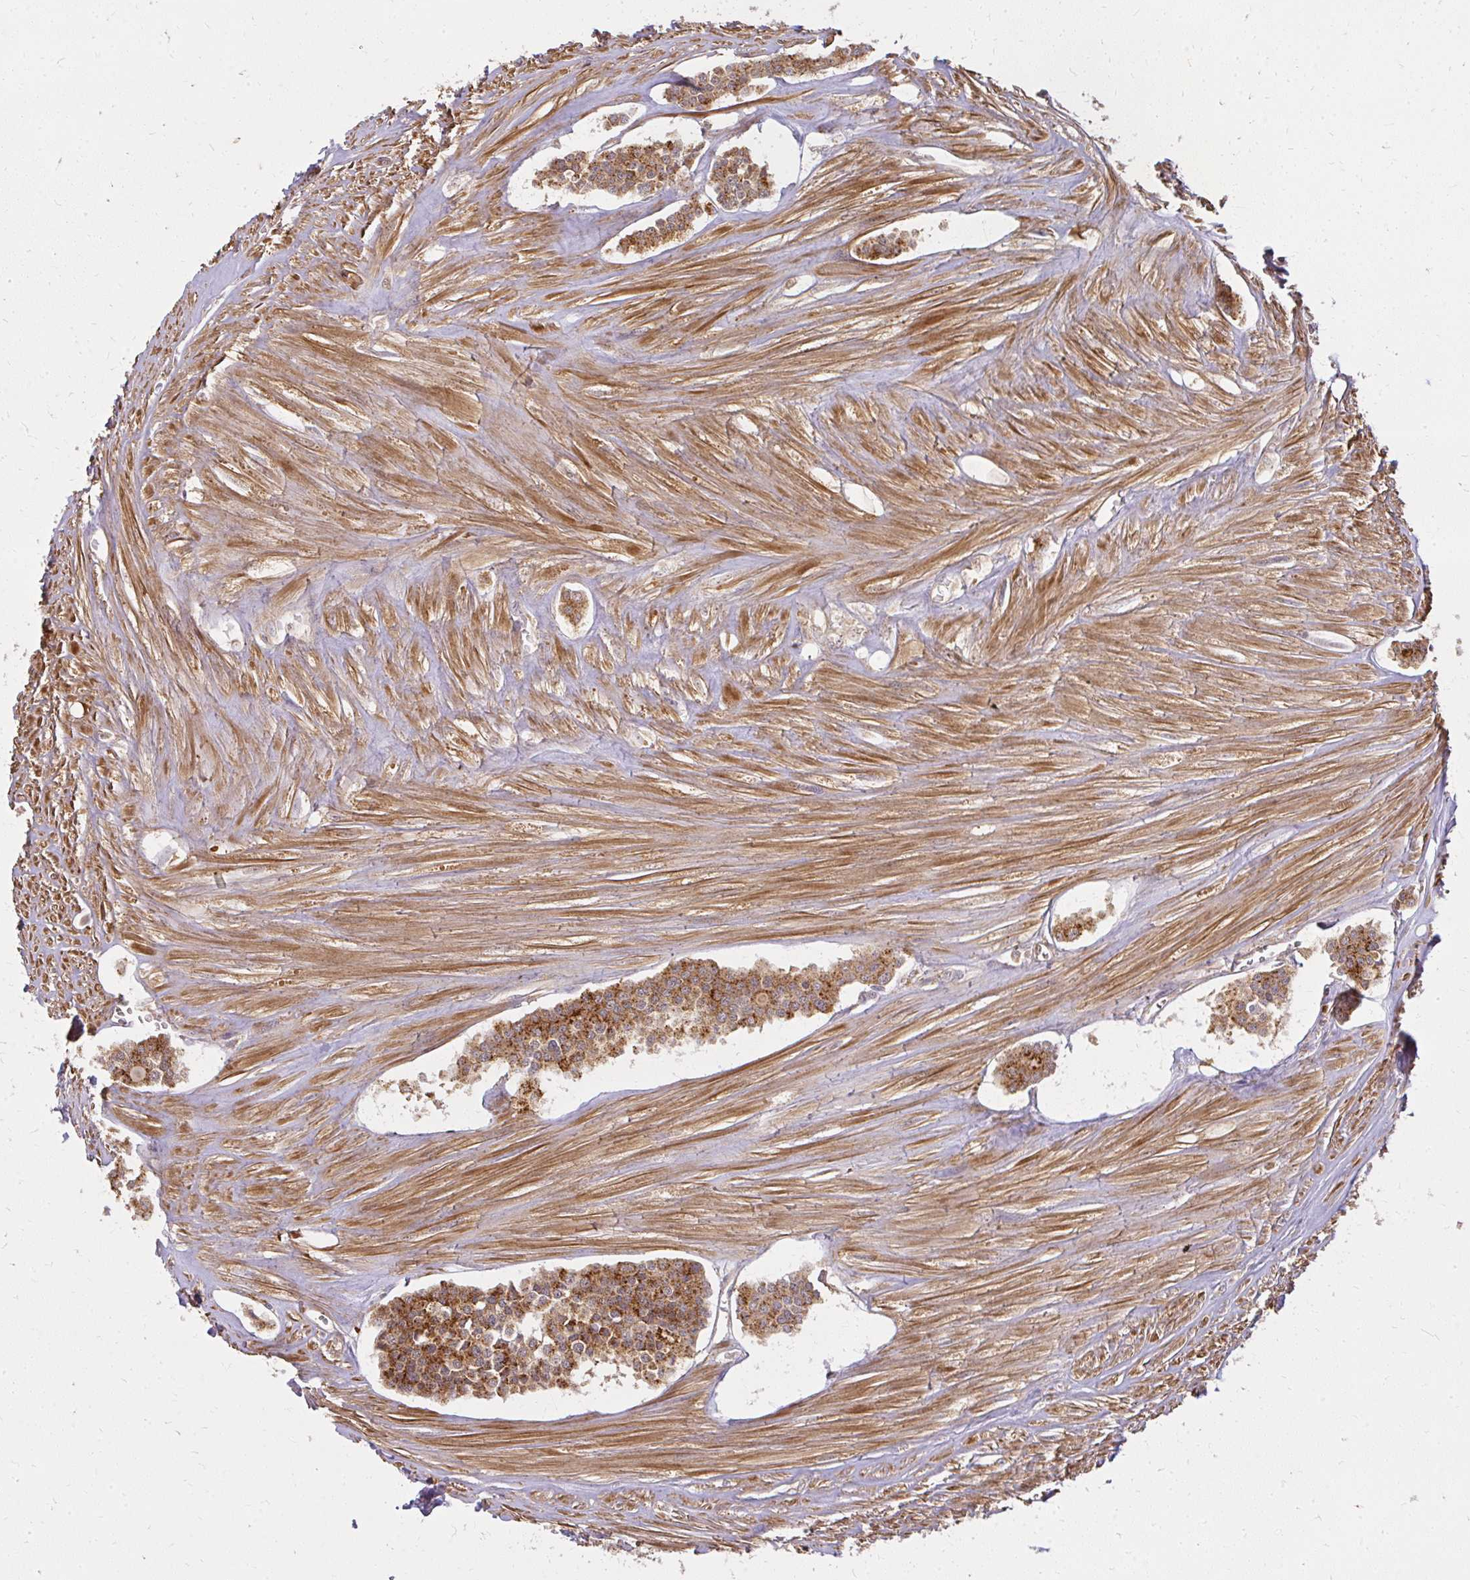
{"staining": {"intensity": "strong", "quantity": ">75%", "location": "cytoplasmic/membranous"}, "tissue": "carcinoid", "cell_type": "Tumor cells", "image_type": "cancer", "snomed": [{"axis": "morphology", "description": "Carcinoid, malignant, NOS"}, {"axis": "topography", "description": "Small intestine"}], "caption": "Protein expression analysis of human carcinoid reveals strong cytoplasmic/membranous staining in approximately >75% of tumor cells.", "gene": "GNS", "patient": {"sex": "male", "age": 60}}